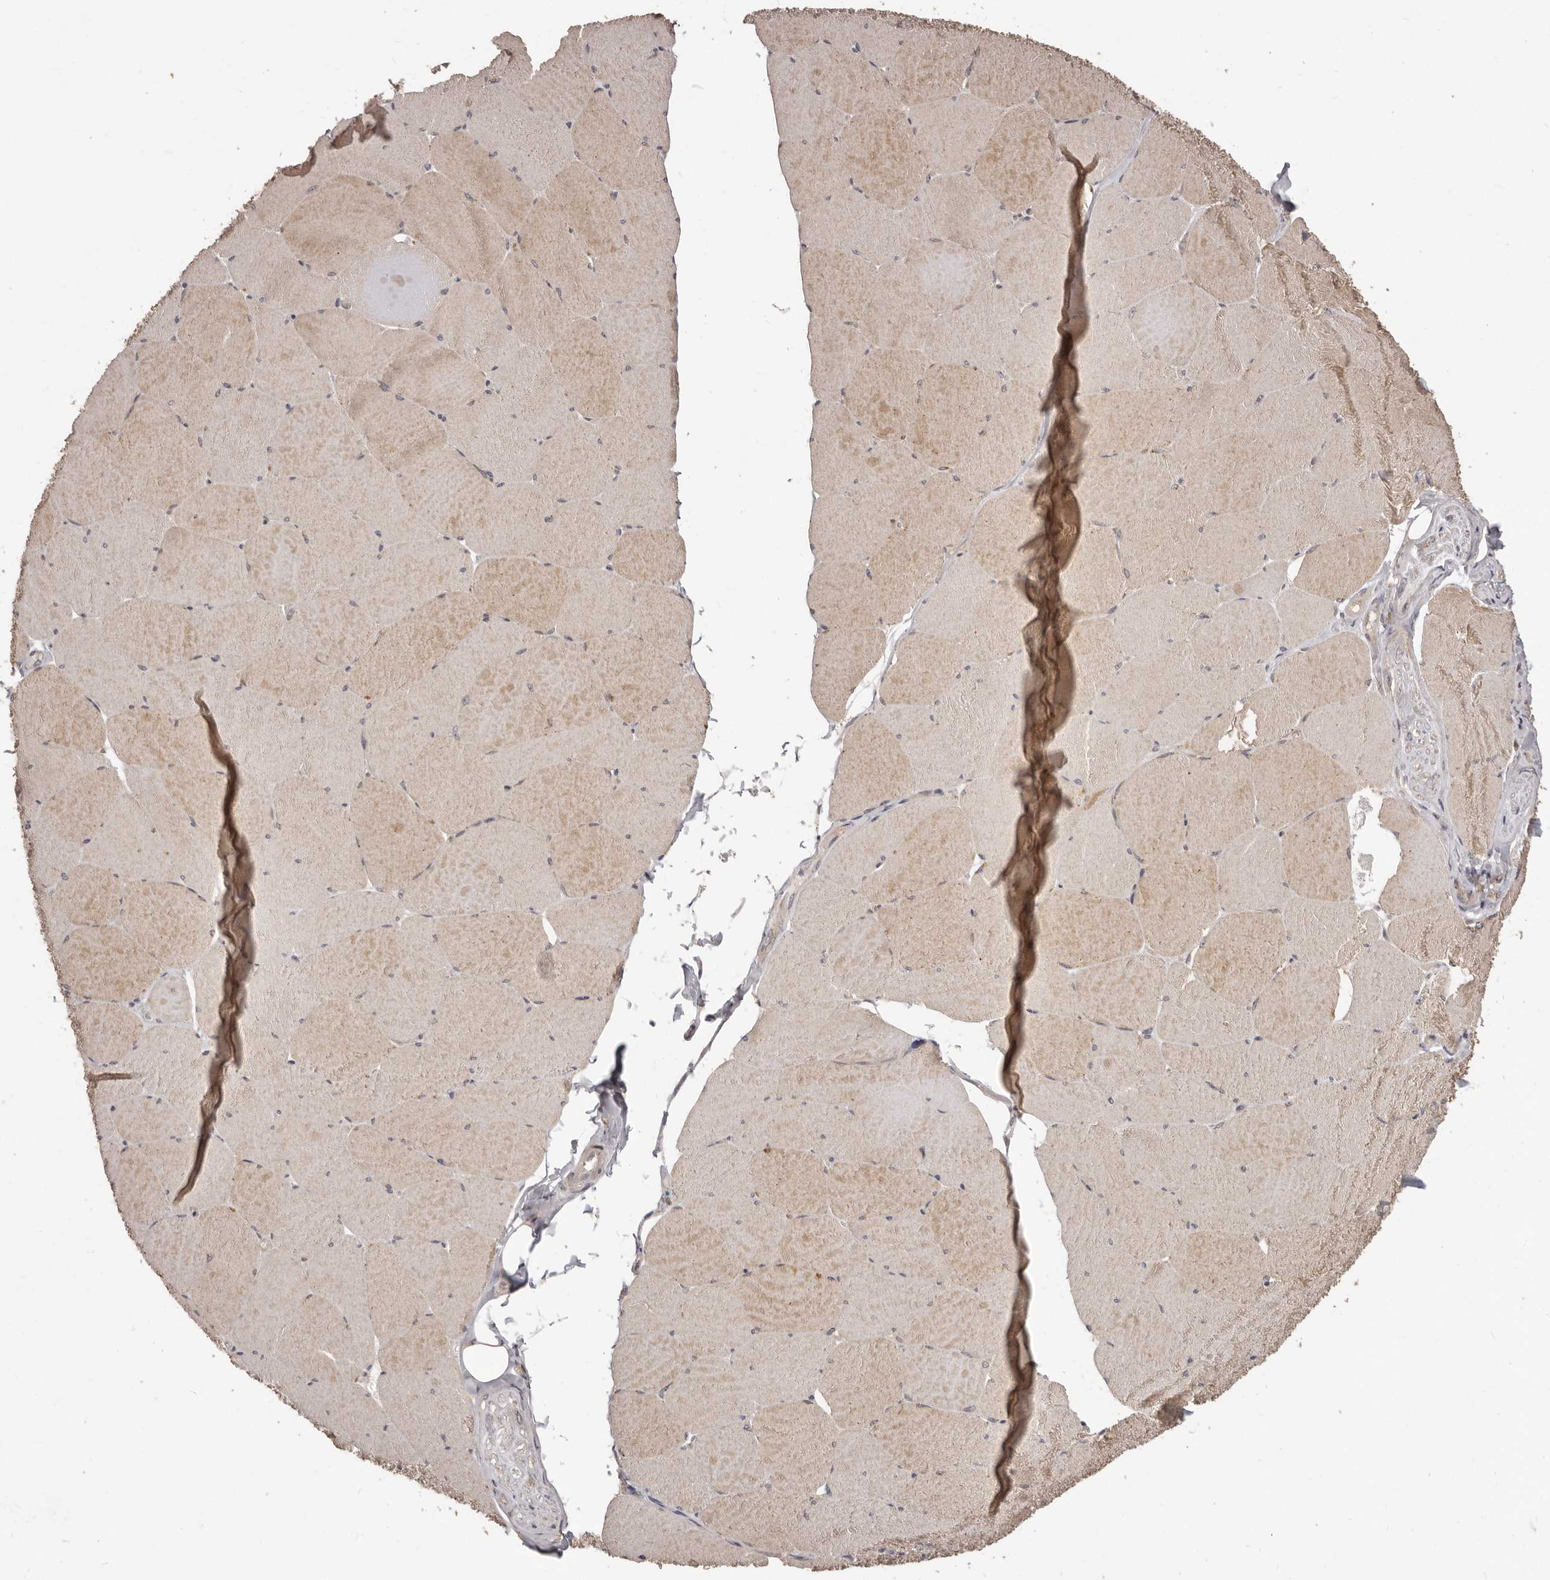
{"staining": {"intensity": "moderate", "quantity": ">75%", "location": "cytoplasmic/membranous"}, "tissue": "skeletal muscle", "cell_type": "Myocytes", "image_type": "normal", "snomed": [{"axis": "morphology", "description": "Normal tissue, NOS"}, {"axis": "topography", "description": "Skeletal muscle"}, {"axis": "topography", "description": "Head-Neck"}], "caption": "This photomicrograph shows immunohistochemistry (IHC) staining of benign skeletal muscle, with medium moderate cytoplasmic/membranous positivity in approximately >75% of myocytes.", "gene": "MTO1", "patient": {"sex": "male", "age": 66}}